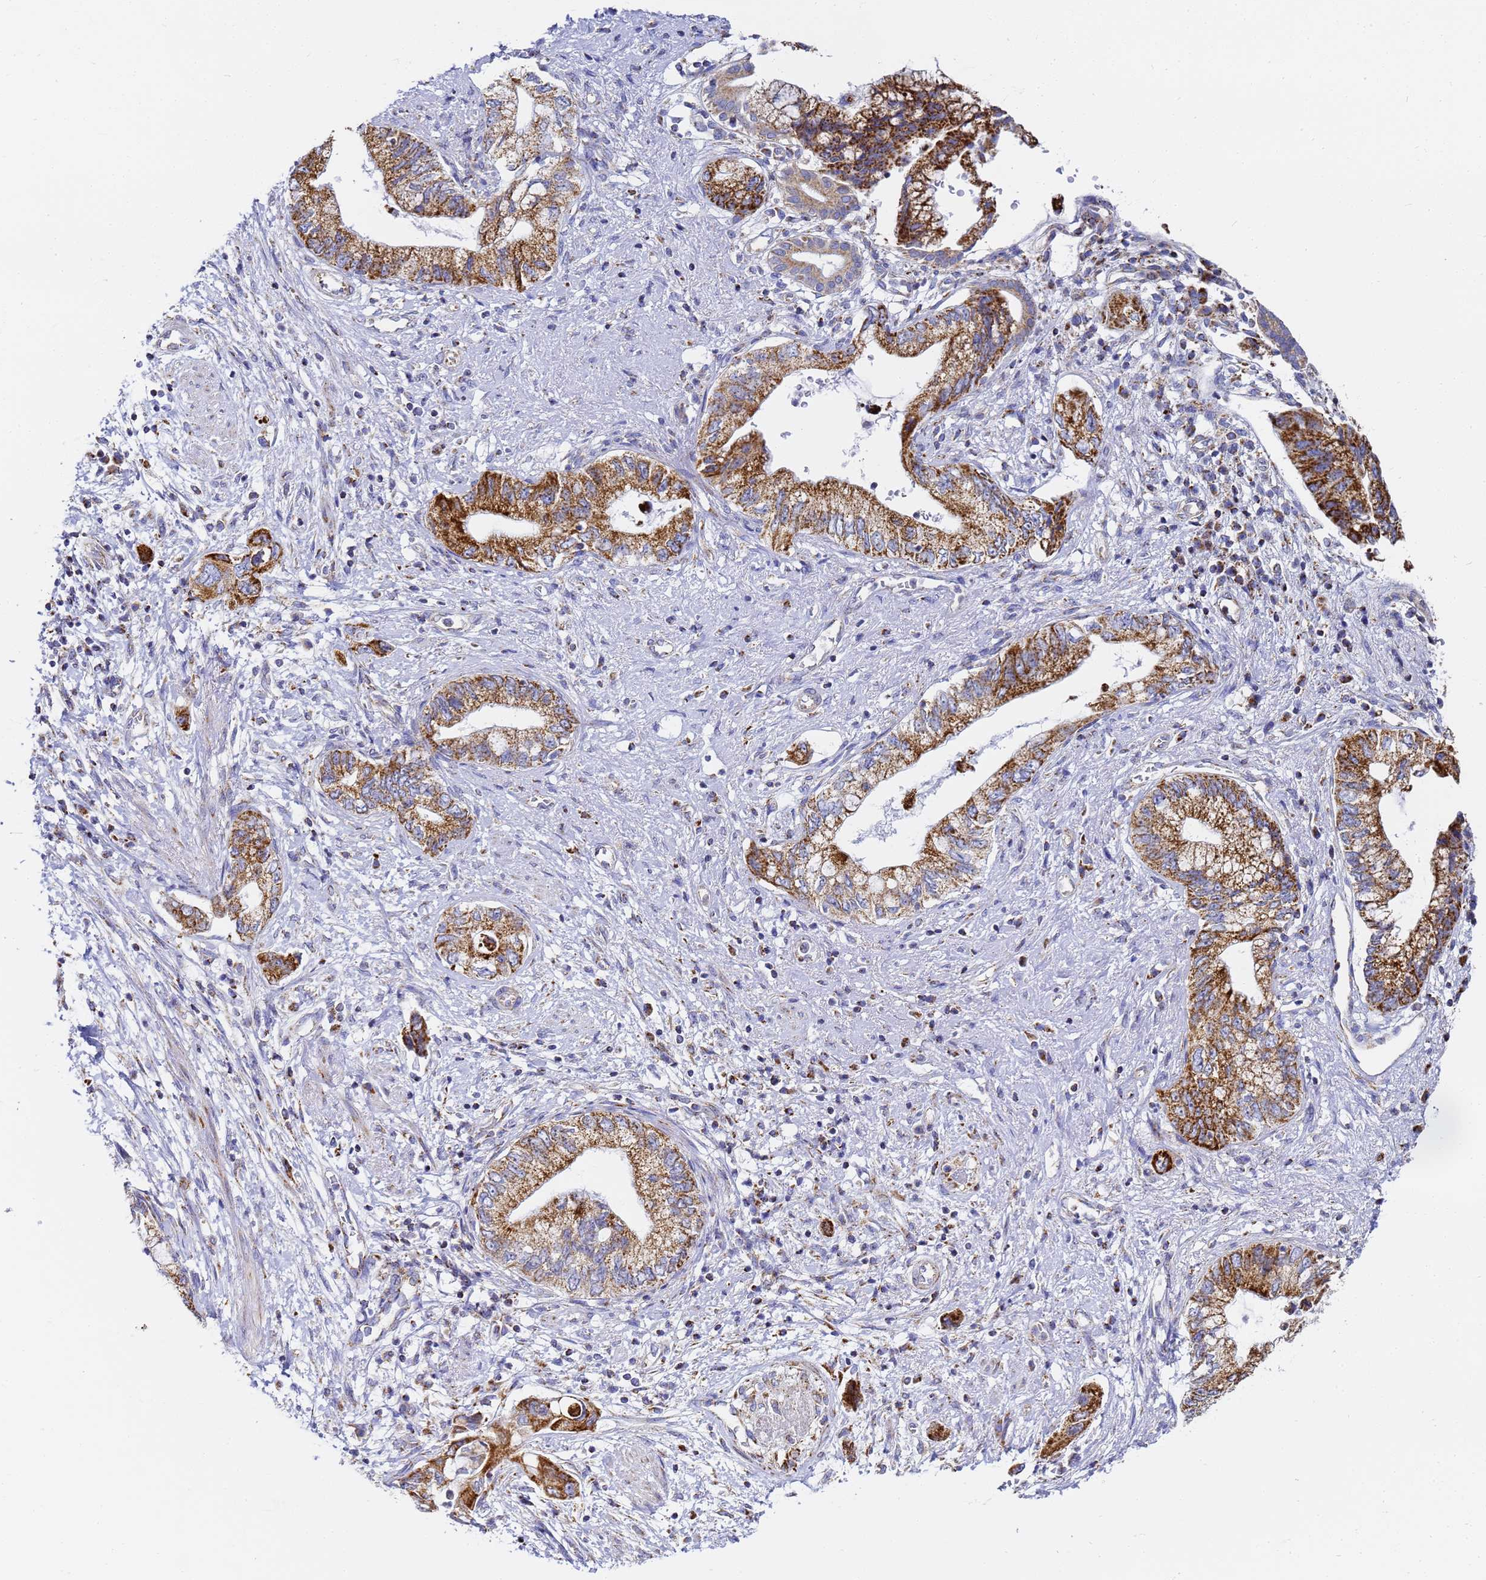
{"staining": {"intensity": "strong", "quantity": ">75%", "location": "cytoplasmic/membranous"}, "tissue": "pancreatic cancer", "cell_type": "Tumor cells", "image_type": "cancer", "snomed": [{"axis": "morphology", "description": "Adenocarcinoma, NOS"}, {"axis": "topography", "description": "Pancreas"}], "caption": "Protein analysis of pancreatic cancer tissue demonstrates strong cytoplasmic/membranous expression in about >75% of tumor cells.", "gene": "CNIH4", "patient": {"sex": "female", "age": 73}}